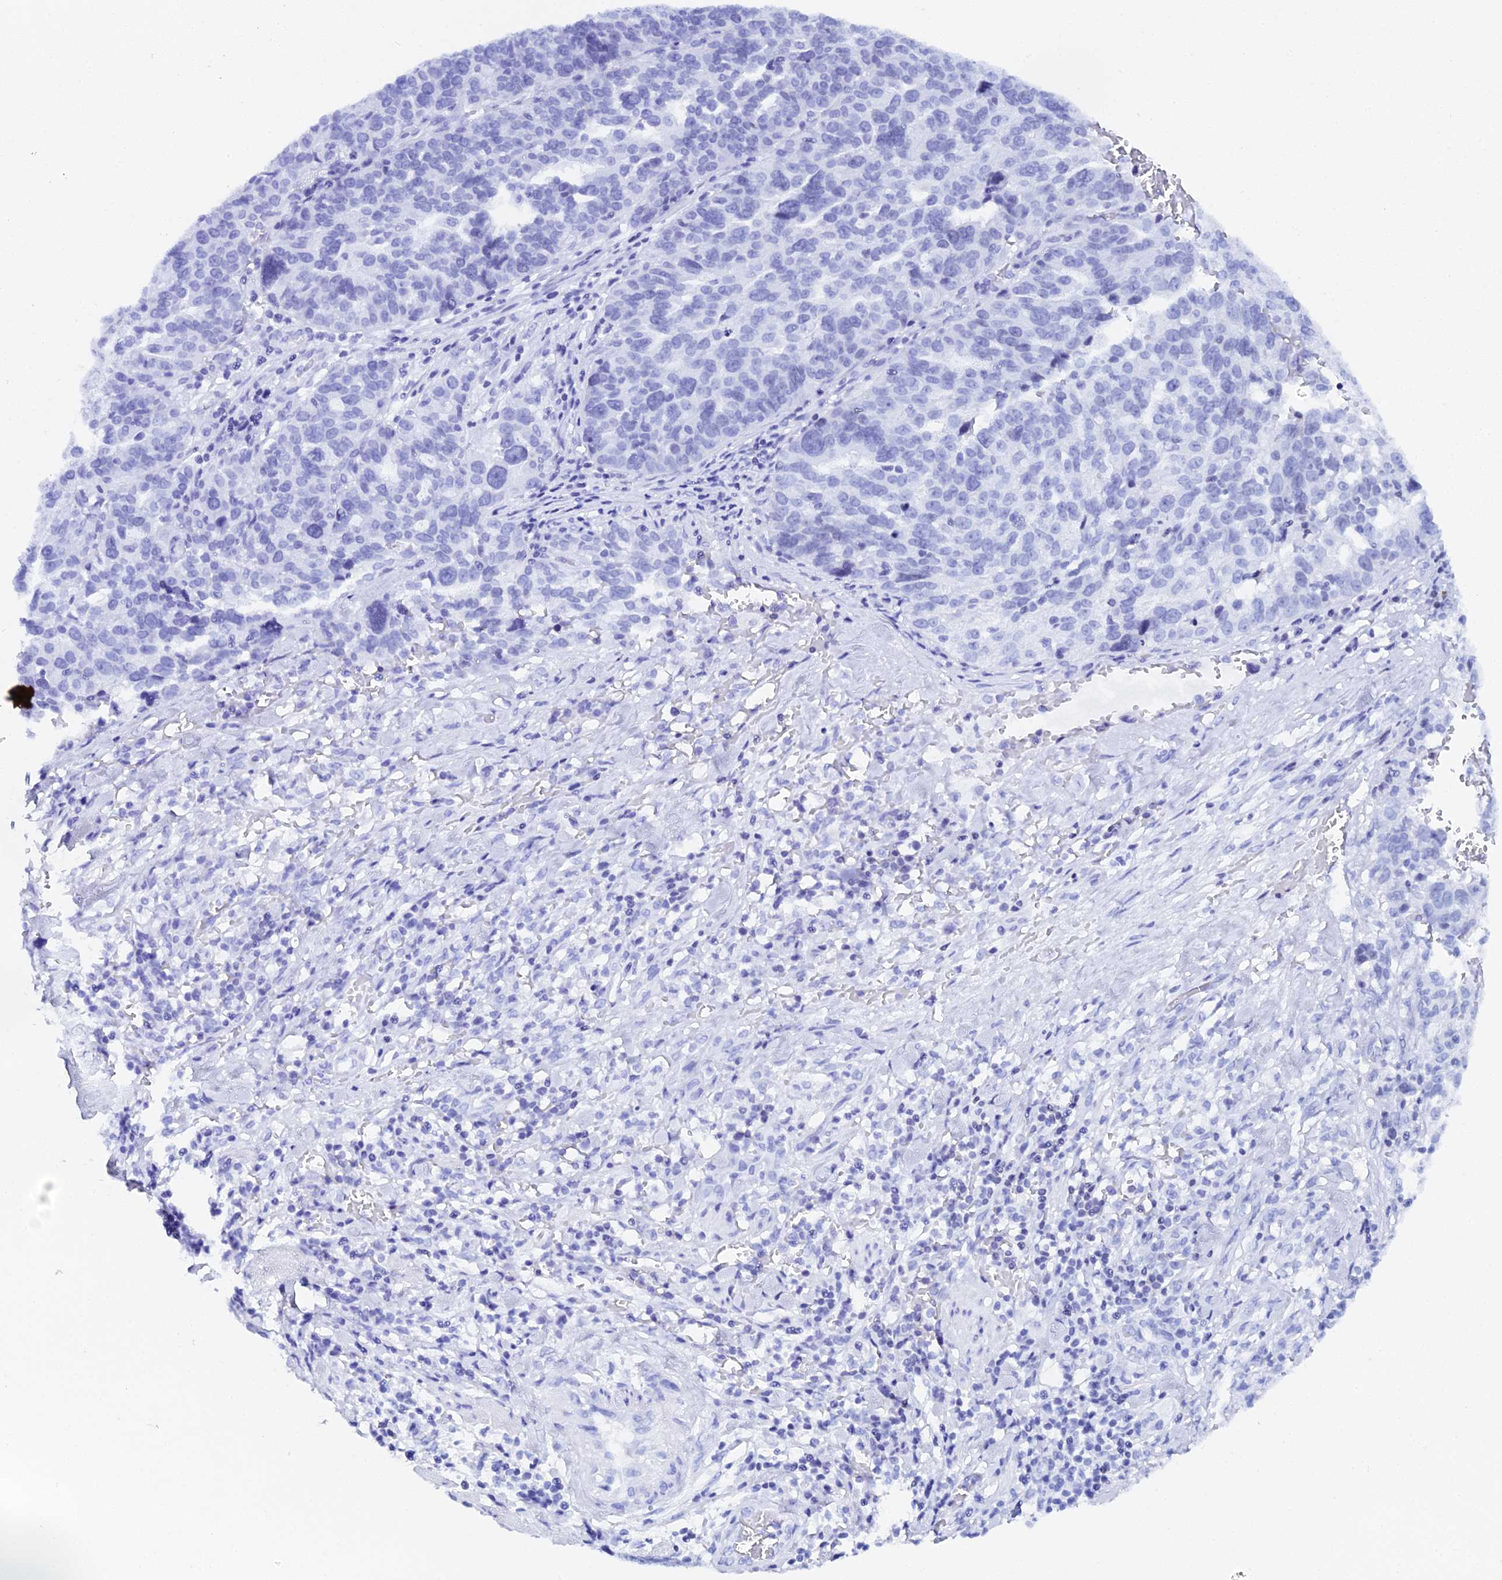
{"staining": {"intensity": "negative", "quantity": "none", "location": "none"}, "tissue": "ovarian cancer", "cell_type": "Tumor cells", "image_type": "cancer", "snomed": [{"axis": "morphology", "description": "Cystadenocarcinoma, serous, NOS"}, {"axis": "topography", "description": "Ovary"}], "caption": "A high-resolution image shows immunohistochemistry (IHC) staining of ovarian cancer, which demonstrates no significant staining in tumor cells.", "gene": "MYNN", "patient": {"sex": "female", "age": 59}}